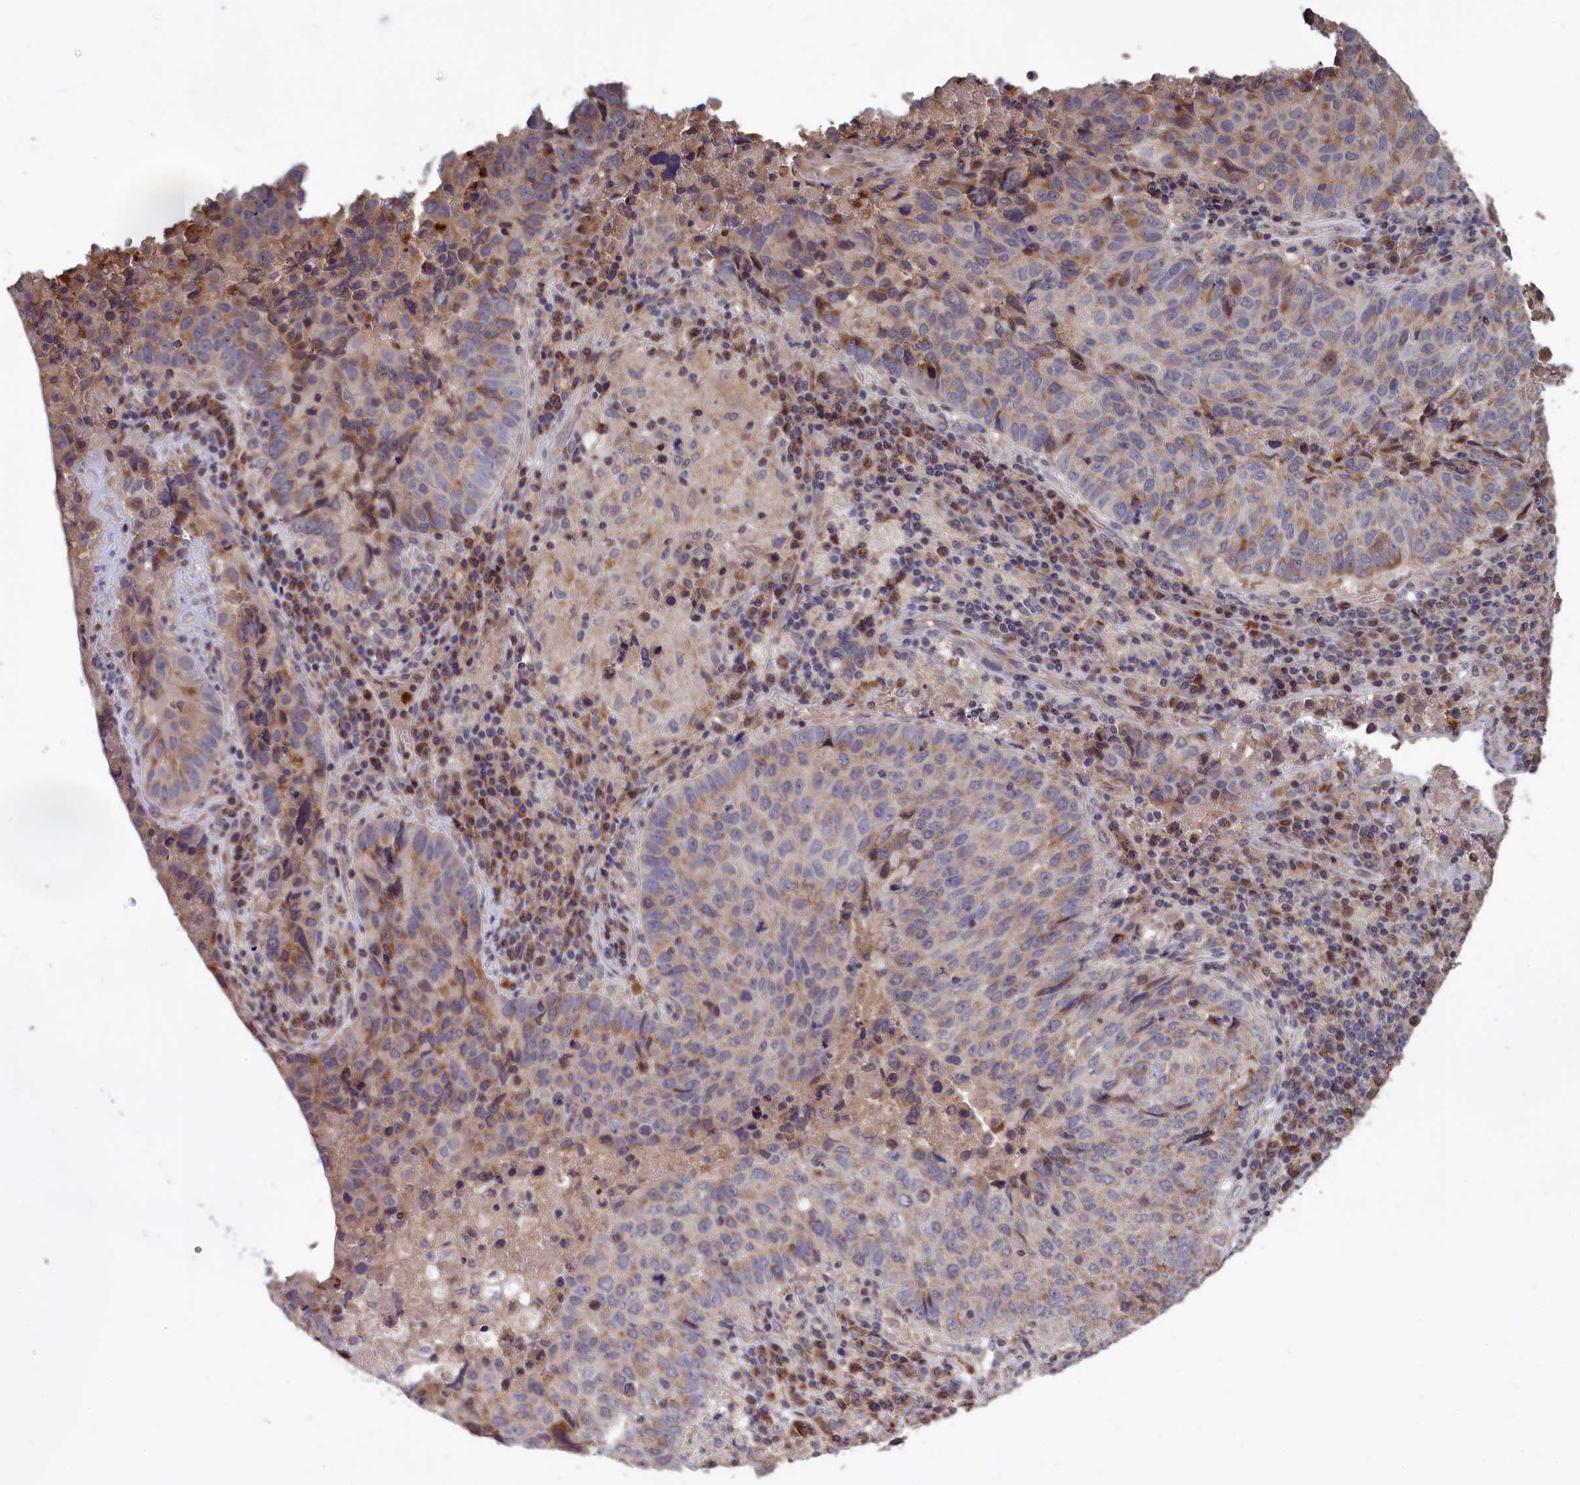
{"staining": {"intensity": "moderate", "quantity": ">75%", "location": "cytoplasmic/membranous"}, "tissue": "lung cancer", "cell_type": "Tumor cells", "image_type": "cancer", "snomed": [{"axis": "morphology", "description": "Squamous cell carcinoma, NOS"}, {"axis": "topography", "description": "Lung"}], "caption": "The image demonstrates immunohistochemical staining of lung cancer (squamous cell carcinoma). There is moderate cytoplasmic/membranous expression is seen in about >75% of tumor cells. (IHC, brightfield microscopy, high magnification).", "gene": "EPB41L4B", "patient": {"sex": "male", "age": 73}}